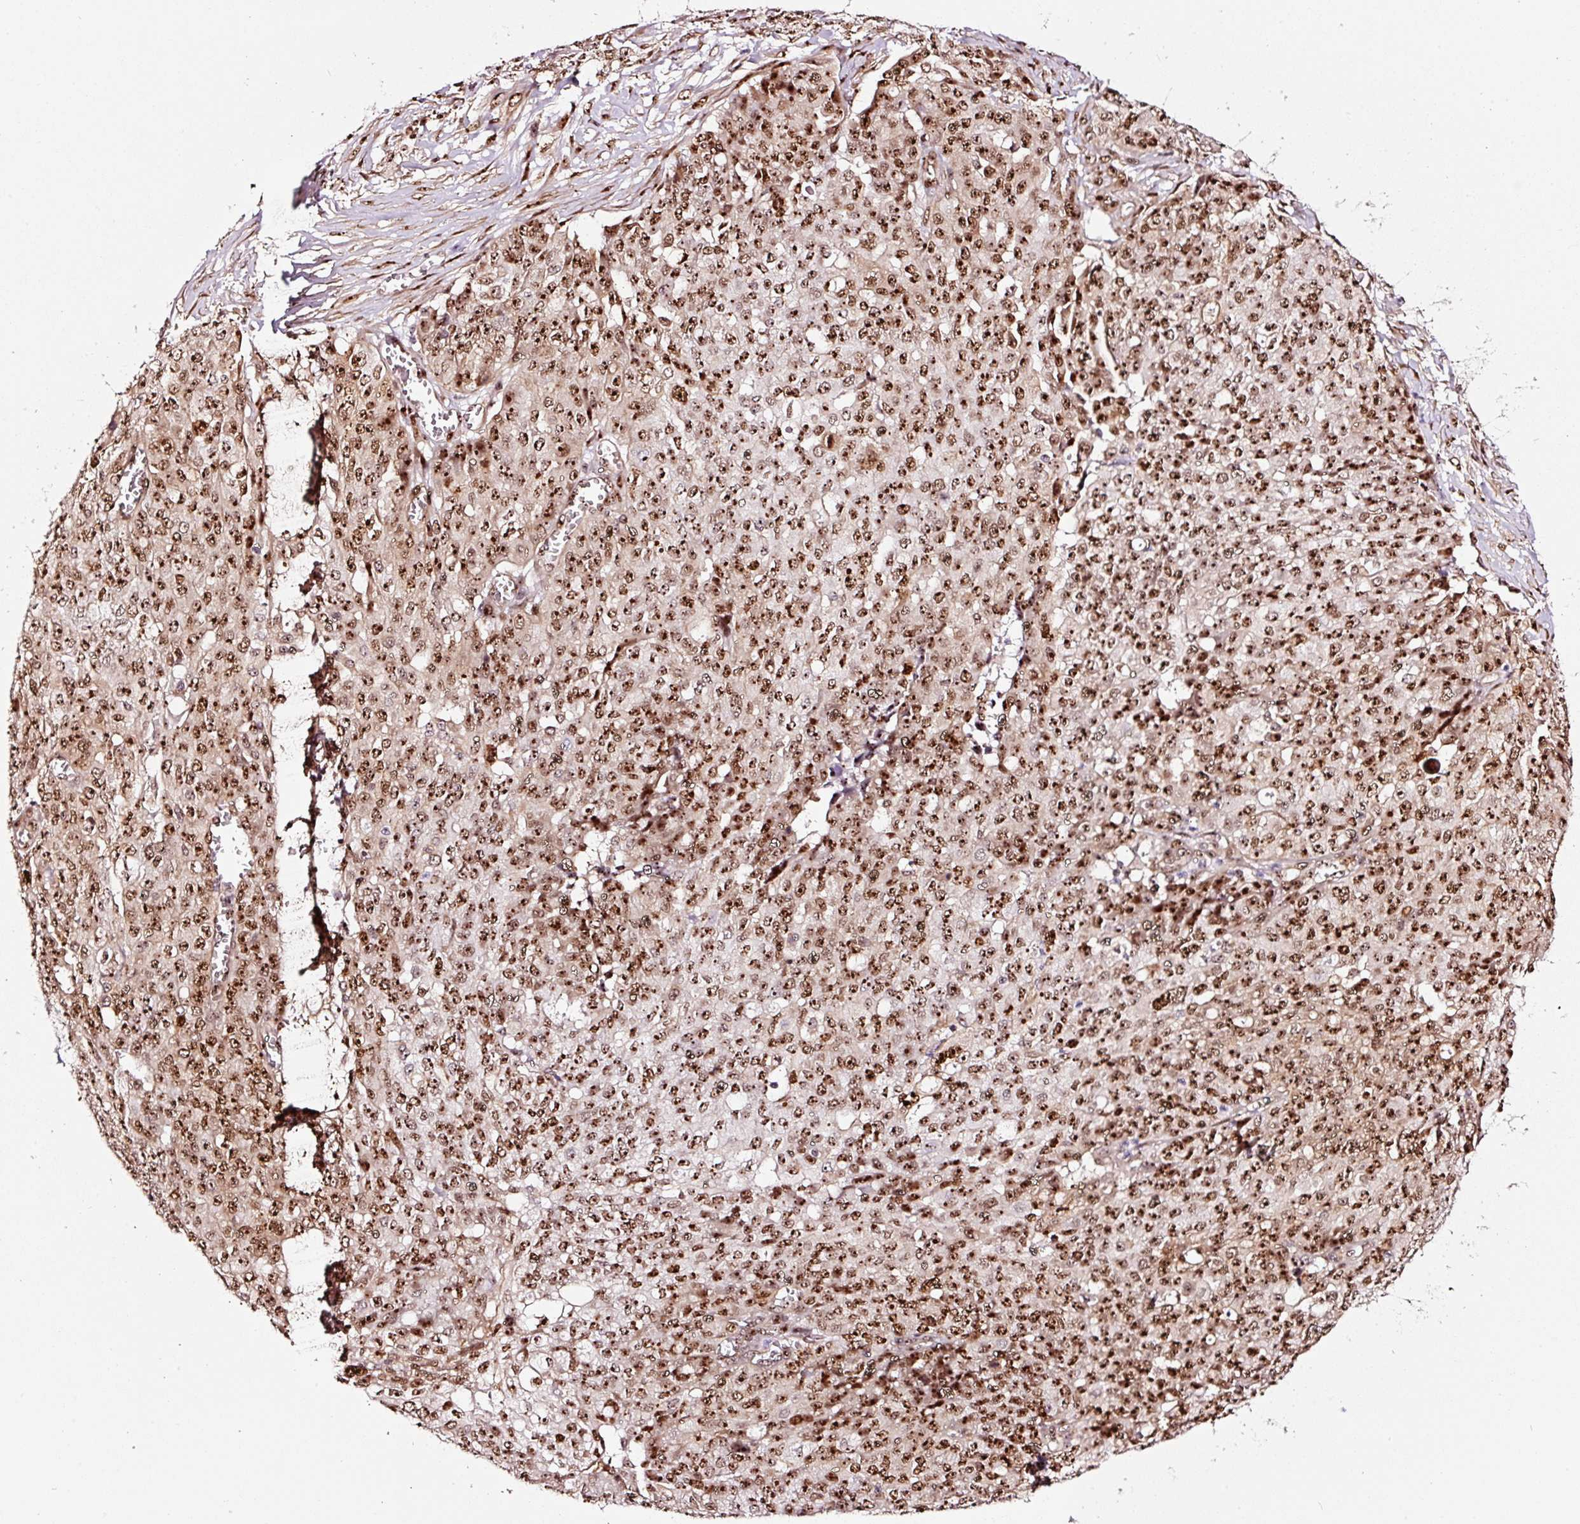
{"staining": {"intensity": "strong", "quantity": ">75%", "location": "nuclear"}, "tissue": "ovarian cancer", "cell_type": "Tumor cells", "image_type": "cancer", "snomed": [{"axis": "morphology", "description": "Cystadenocarcinoma, serous, NOS"}, {"axis": "topography", "description": "Soft tissue"}, {"axis": "topography", "description": "Ovary"}], "caption": "Ovarian cancer stained with a brown dye demonstrates strong nuclear positive staining in about >75% of tumor cells.", "gene": "GNL3", "patient": {"sex": "female", "age": 57}}